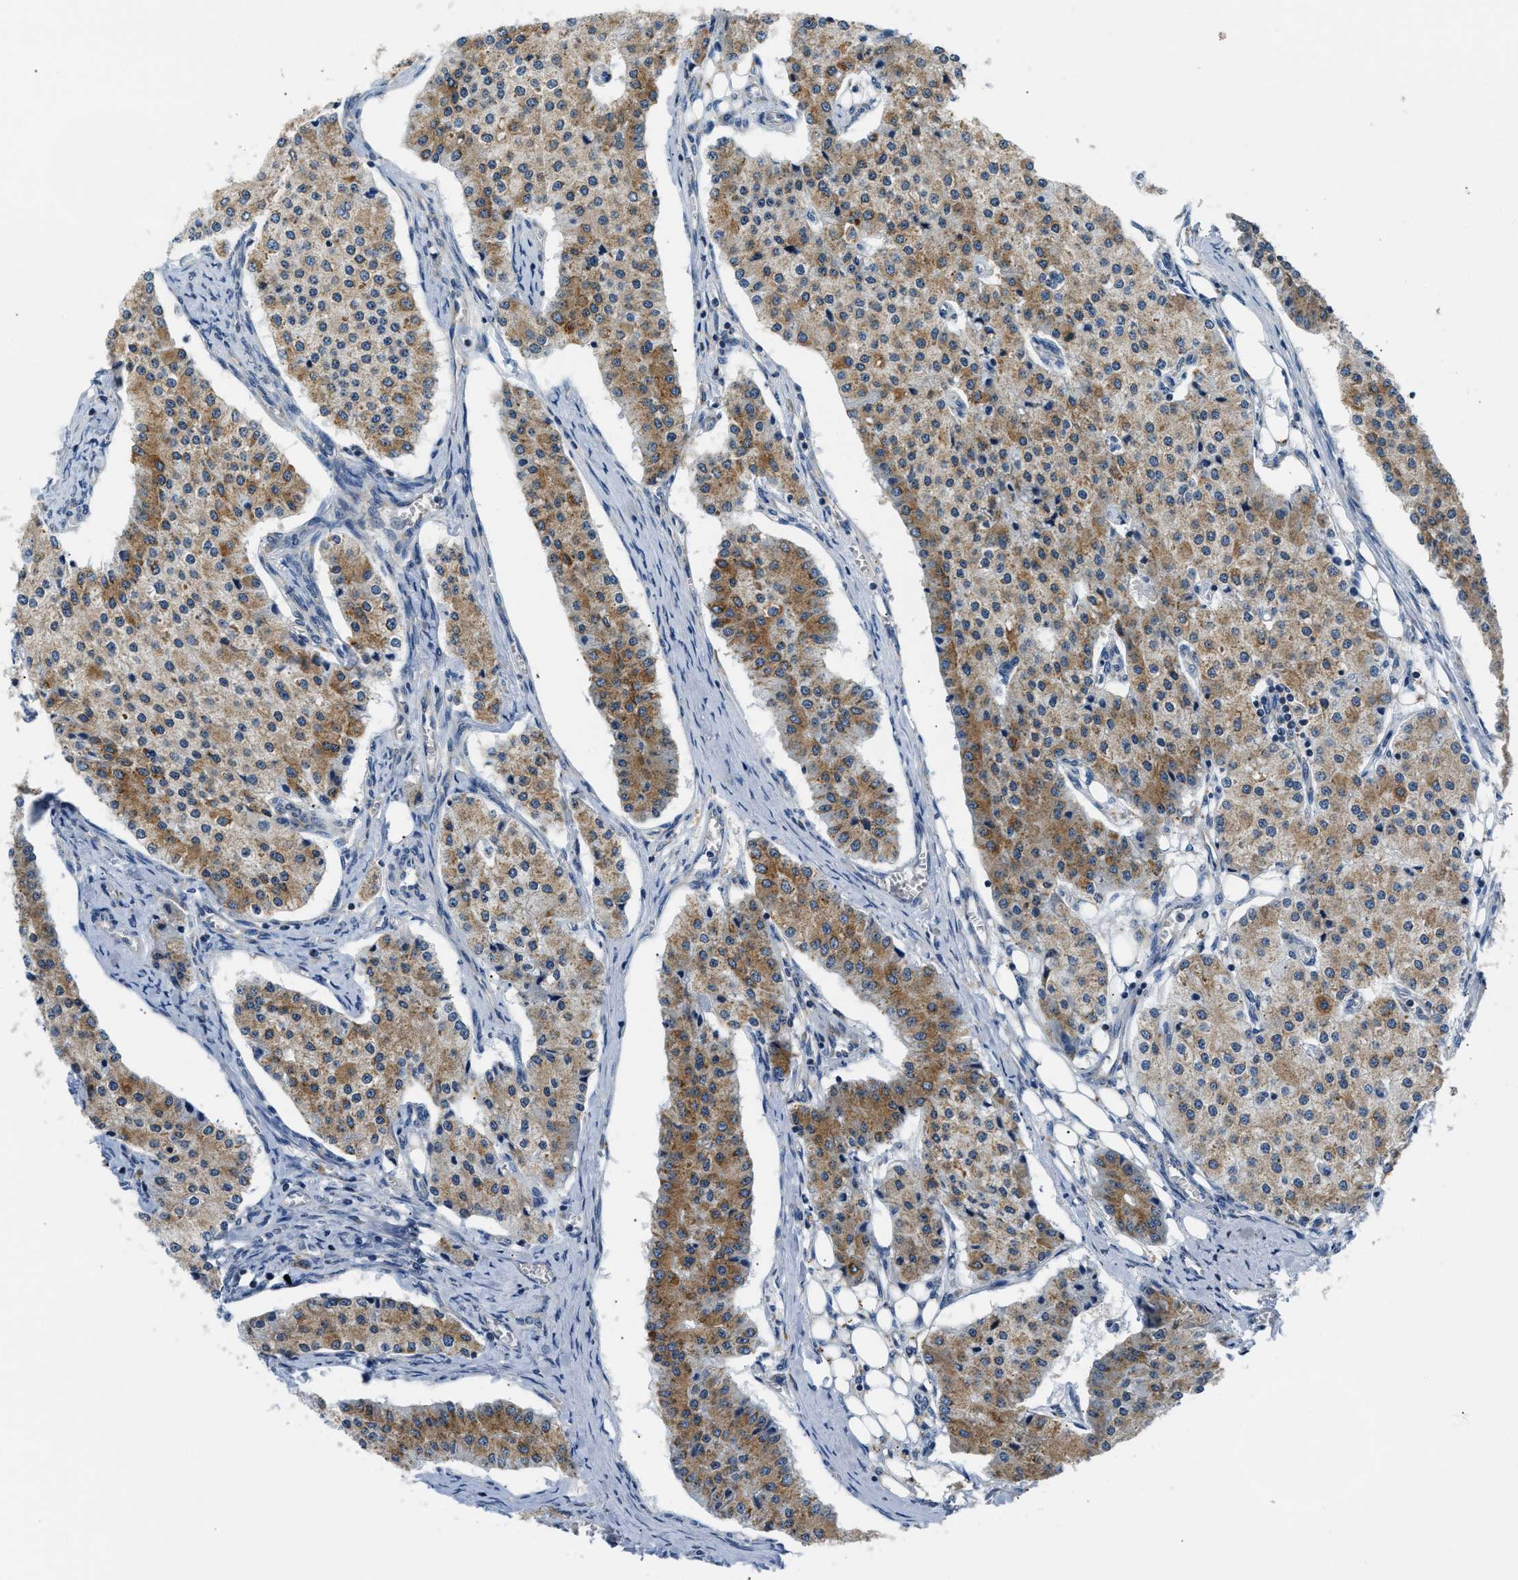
{"staining": {"intensity": "moderate", "quantity": "25%-75%", "location": "cytoplasmic/membranous"}, "tissue": "carcinoid", "cell_type": "Tumor cells", "image_type": "cancer", "snomed": [{"axis": "morphology", "description": "Carcinoid, malignant, NOS"}, {"axis": "topography", "description": "Colon"}], "caption": "Approximately 25%-75% of tumor cells in human malignant carcinoid demonstrate moderate cytoplasmic/membranous protein staining as visualized by brown immunohistochemical staining.", "gene": "HDHD3", "patient": {"sex": "female", "age": 52}}